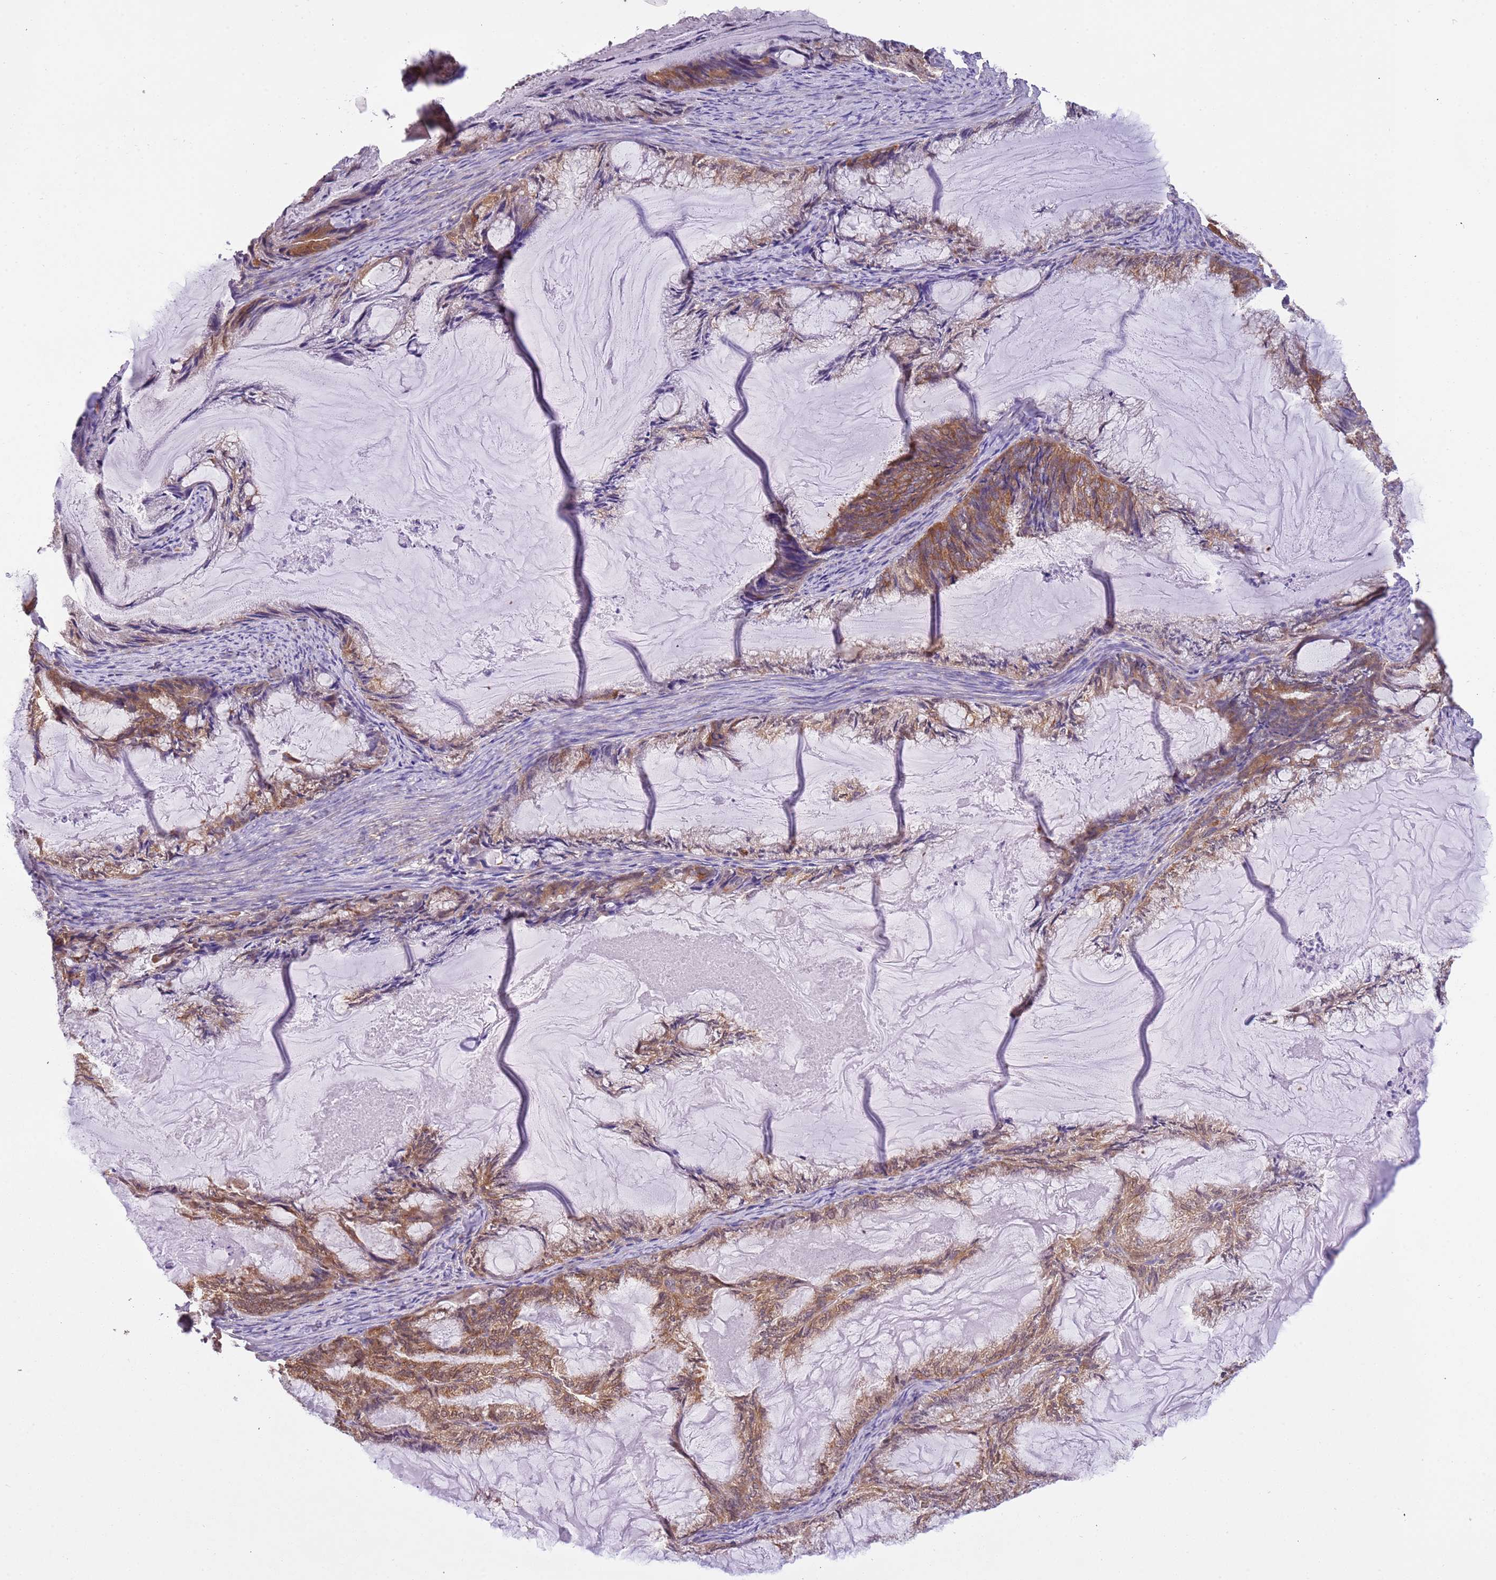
{"staining": {"intensity": "moderate", "quantity": ">75%", "location": "cytoplasmic/membranous"}, "tissue": "endometrial cancer", "cell_type": "Tumor cells", "image_type": "cancer", "snomed": [{"axis": "morphology", "description": "Adenocarcinoma, NOS"}, {"axis": "topography", "description": "Endometrium"}], "caption": "Endometrial cancer stained with a protein marker displays moderate staining in tumor cells.", "gene": "STIP1", "patient": {"sex": "female", "age": 86}}